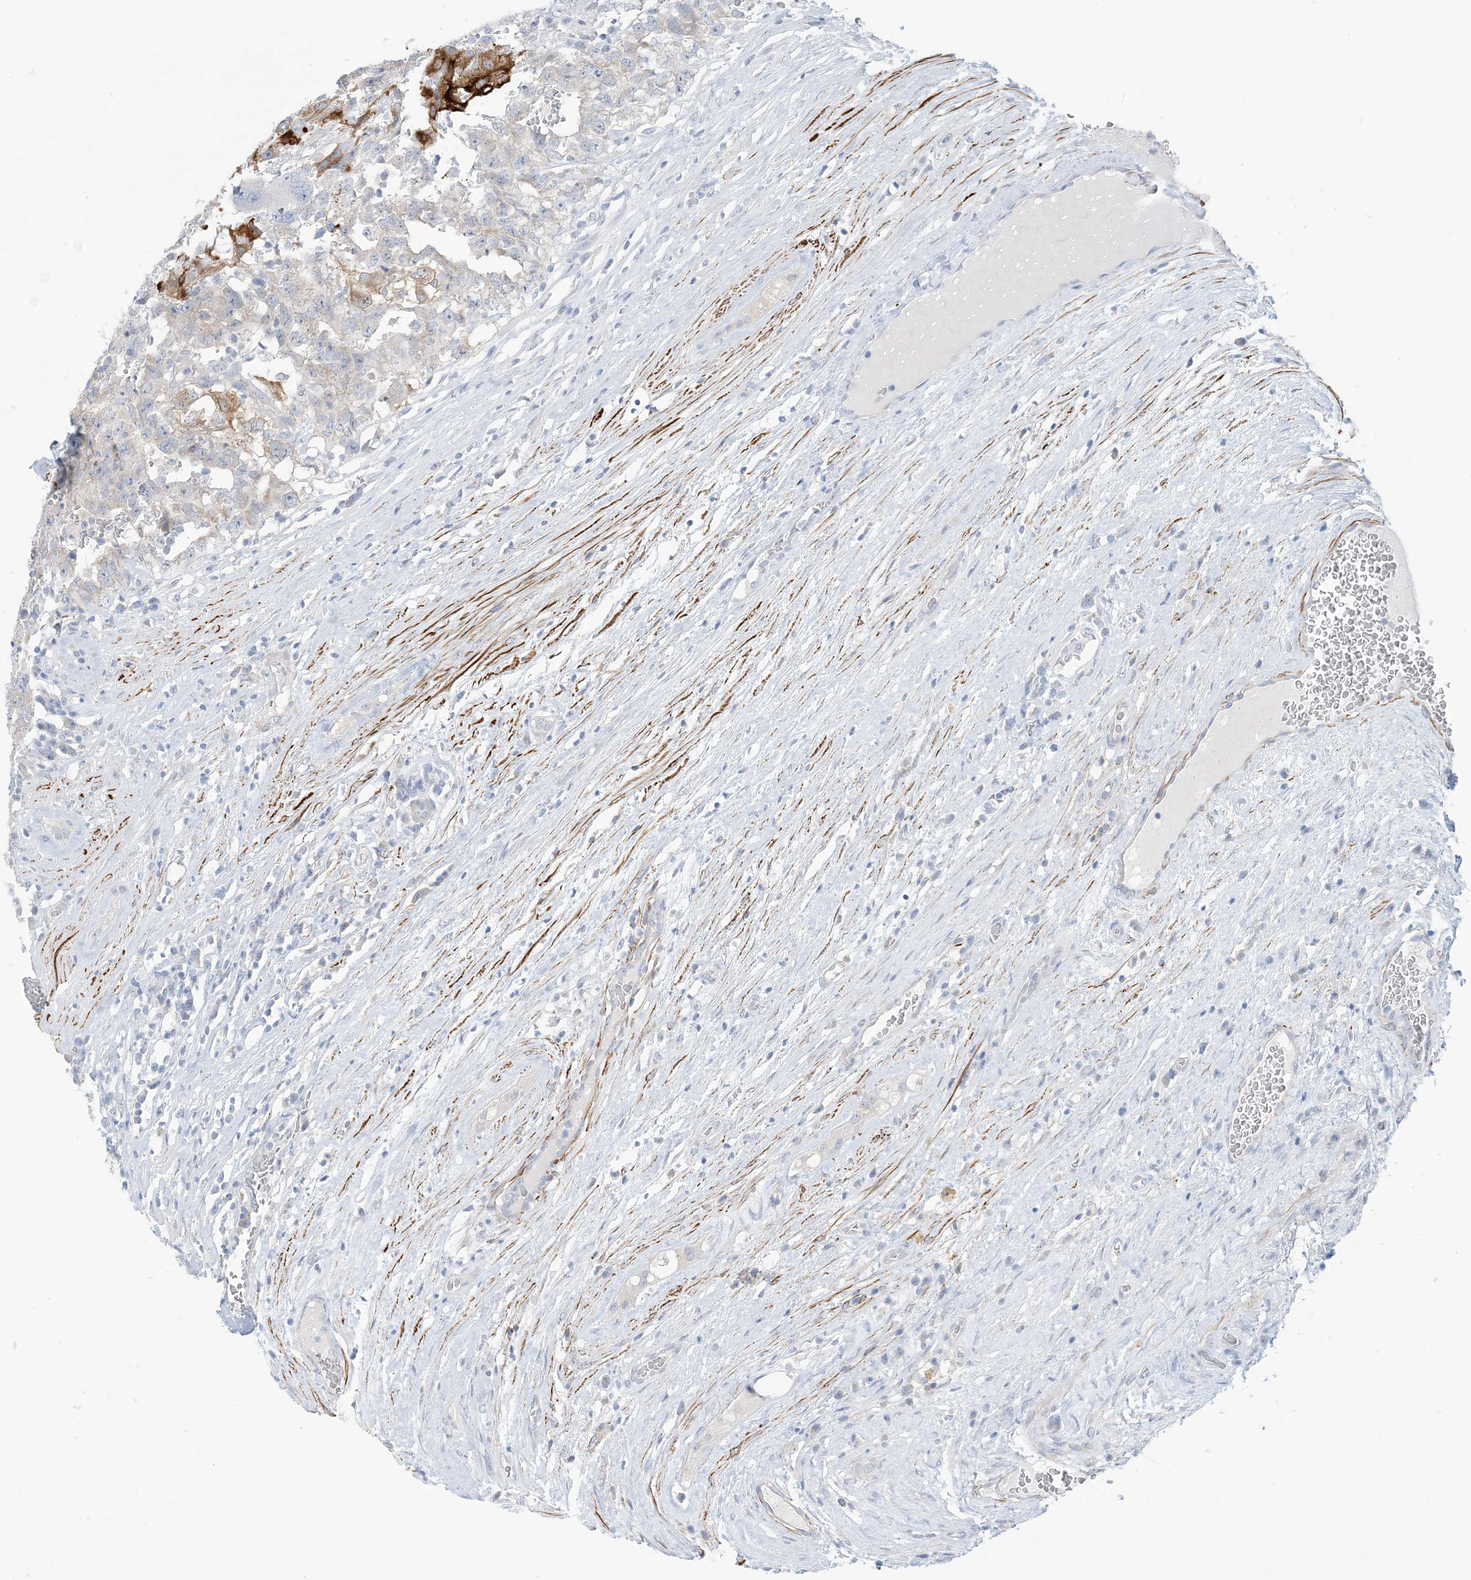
{"staining": {"intensity": "strong", "quantity": "<25%", "location": "cytoplasmic/membranous"}, "tissue": "testis cancer", "cell_type": "Tumor cells", "image_type": "cancer", "snomed": [{"axis": "morphology", "description": "Carcinoma, Embryonal, NOS"}, {"axis": "topography", "description": "Testis"}], "caption": "Testis cancer stained for a protein (brown) reveals strong cytoplasmic/membranous positive staining in approximately <25% of tumor cells.", "gene": "MARS2", "patient": {"sex": "male", "age": 26}}